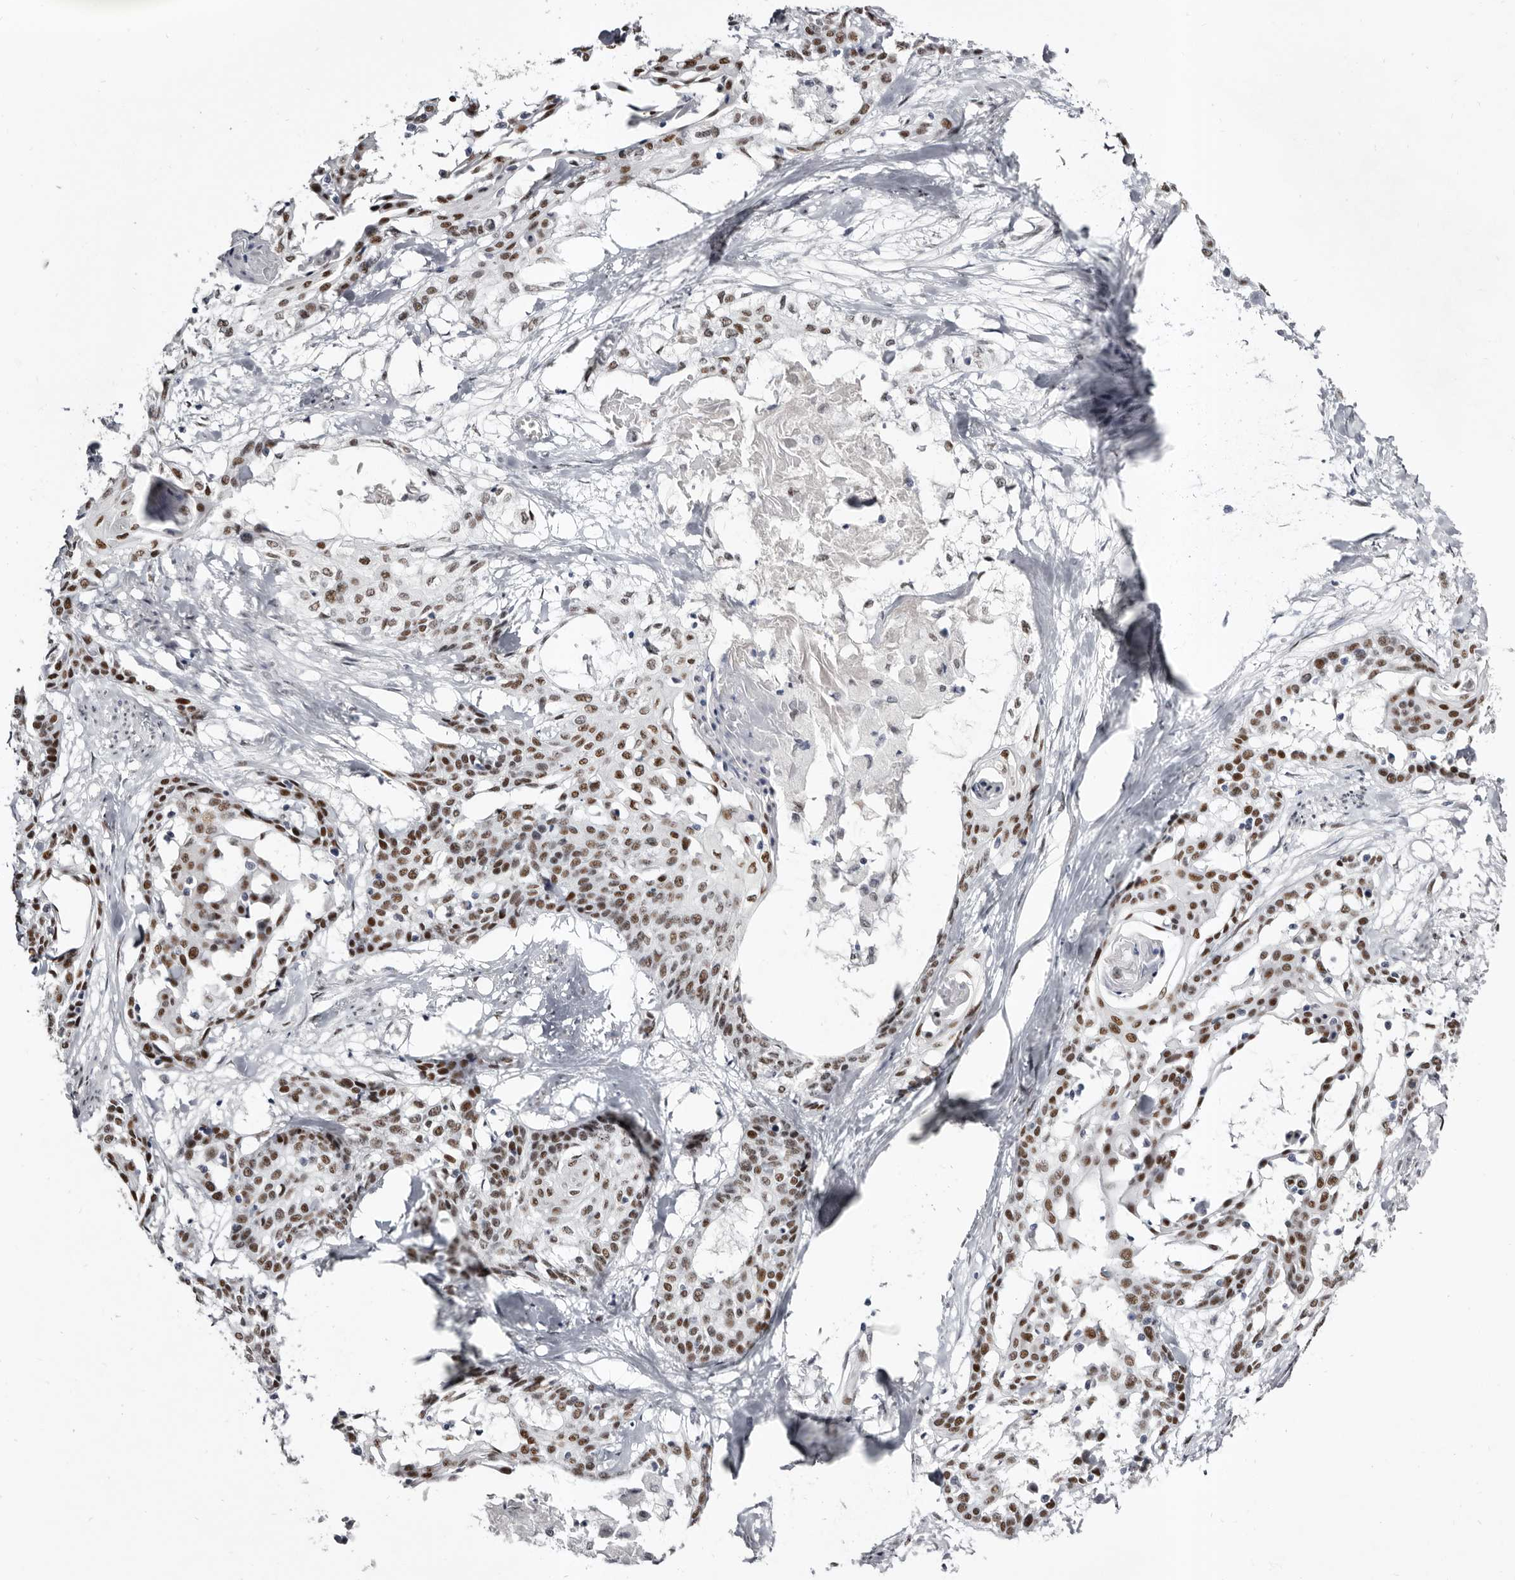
{"staining": {"intensity": "moderate", "quantity": ">75%", "location": "nuclear"}, "tissue": "cervical cancer", "cell_type": "Tumor cells", "image_type": "cancer", "snomed": [{"axis": "morphology", "description": "Squamous cell carcinoma, NOS"}, {"axis": "topography", "description": "Cervix"}], "caption": "Immunohistochemical staining of squamous cell carcinoma (cervical) demonstrates moderate nuclear protein expression in about >75% of tumor cells. (Stains: DAB in brown, nuclei in blue, Microscopy: brightfield microscopy at high magnification).", "gene": "ZNF326", "patient": {"sex": "female", "age": 57}}